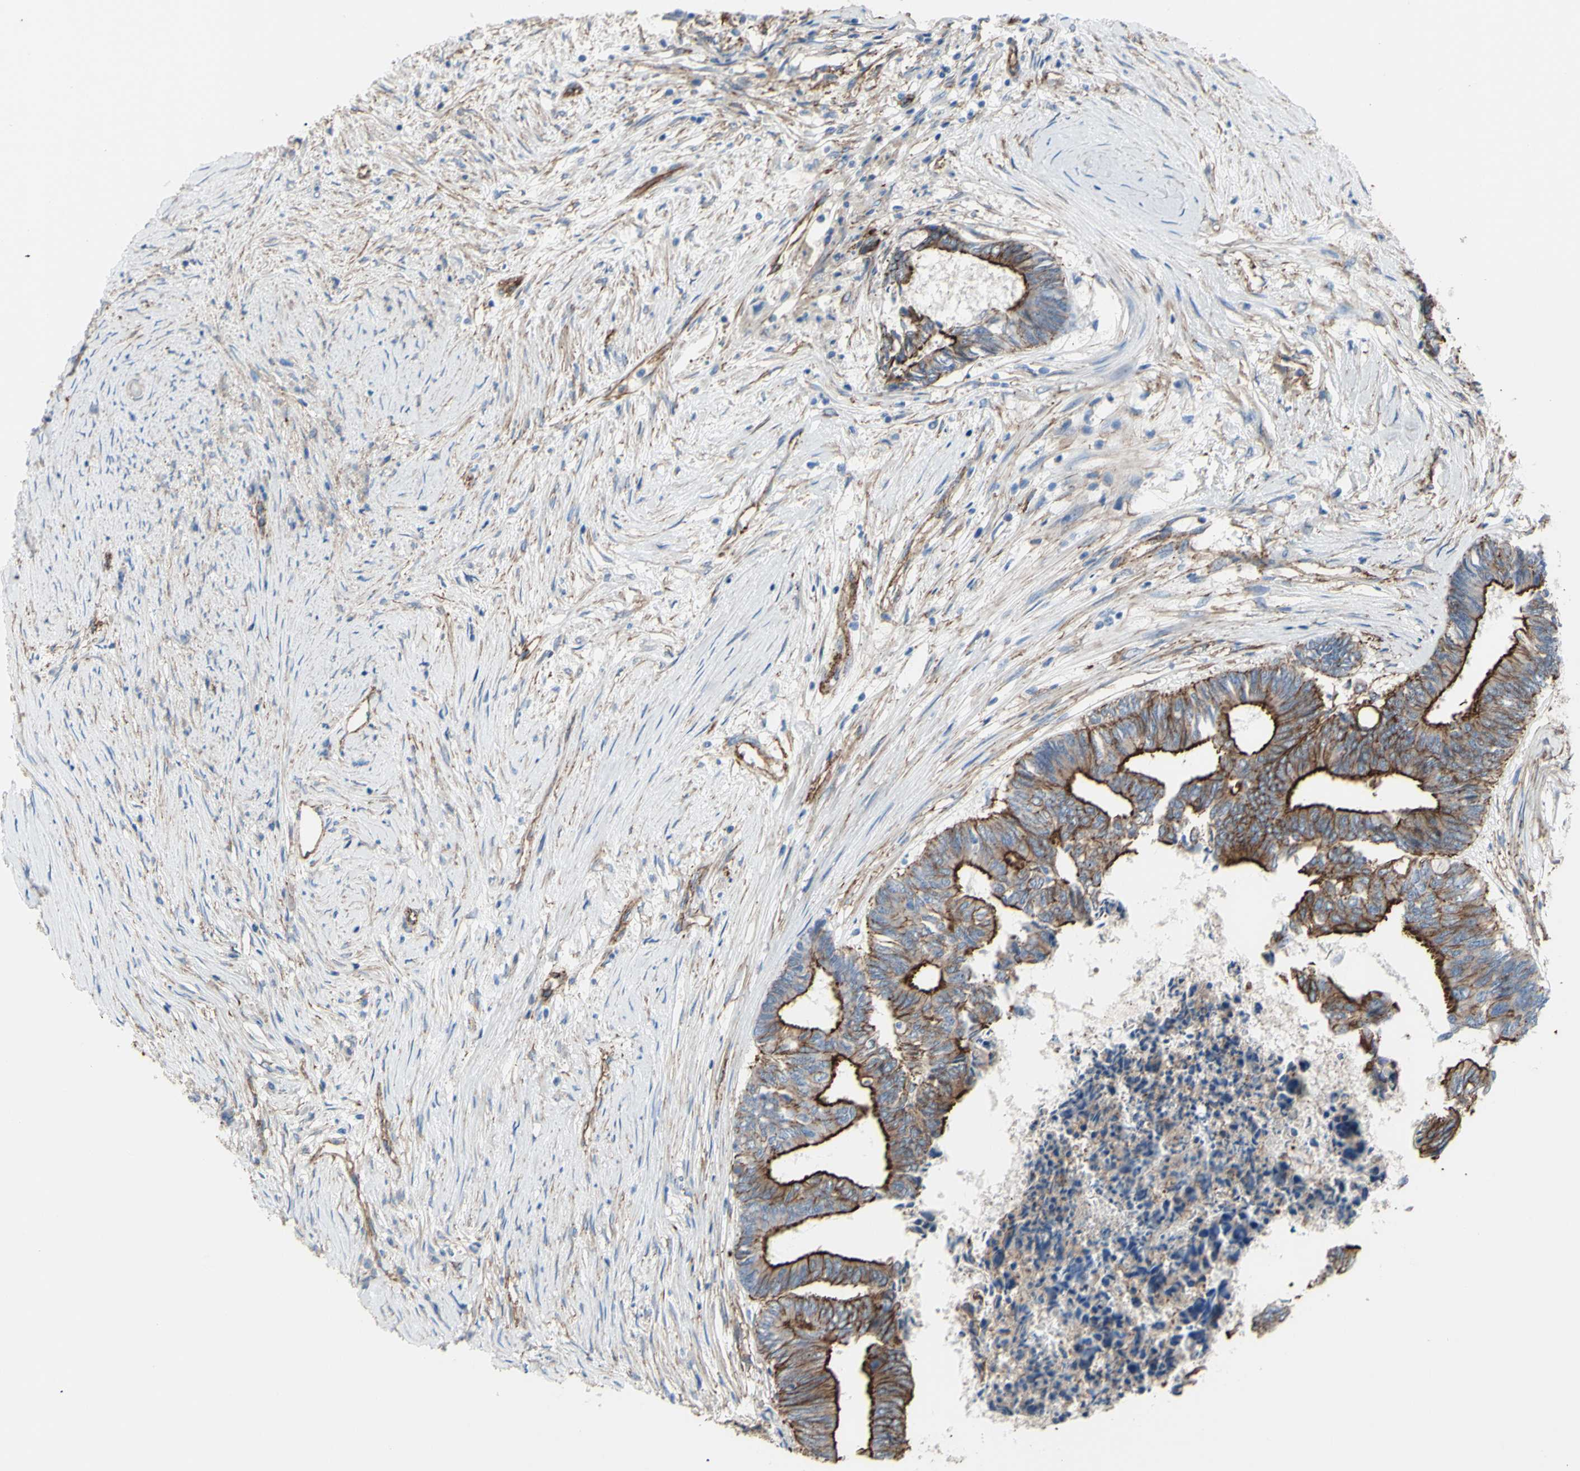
{"staining": {"intensity": "strong", "quantity": ">75%", "location": "cytoplasmic/membranous"}, "tissue": "colorectal cancer", "cell_type": "Tumor cells", "image_type": "cancer", "snomed": [{"axis": "morphology", "description": "Adenocarcinoma, NOS"}, {"axis": "topography", "description": "Rectum"}], "caption": "IHC photomicrograph of neoplastic tissue: human adenocarcinoma (colorectal) stained using IHC displays high levels of strong protein expression localized specifically in the cytoplasmic/membranous of tumor cells, appearing as a cytoplasmic/membranous brown color.", "gene": "TPBG", "patient": {"sex": "male", "age": 63}}